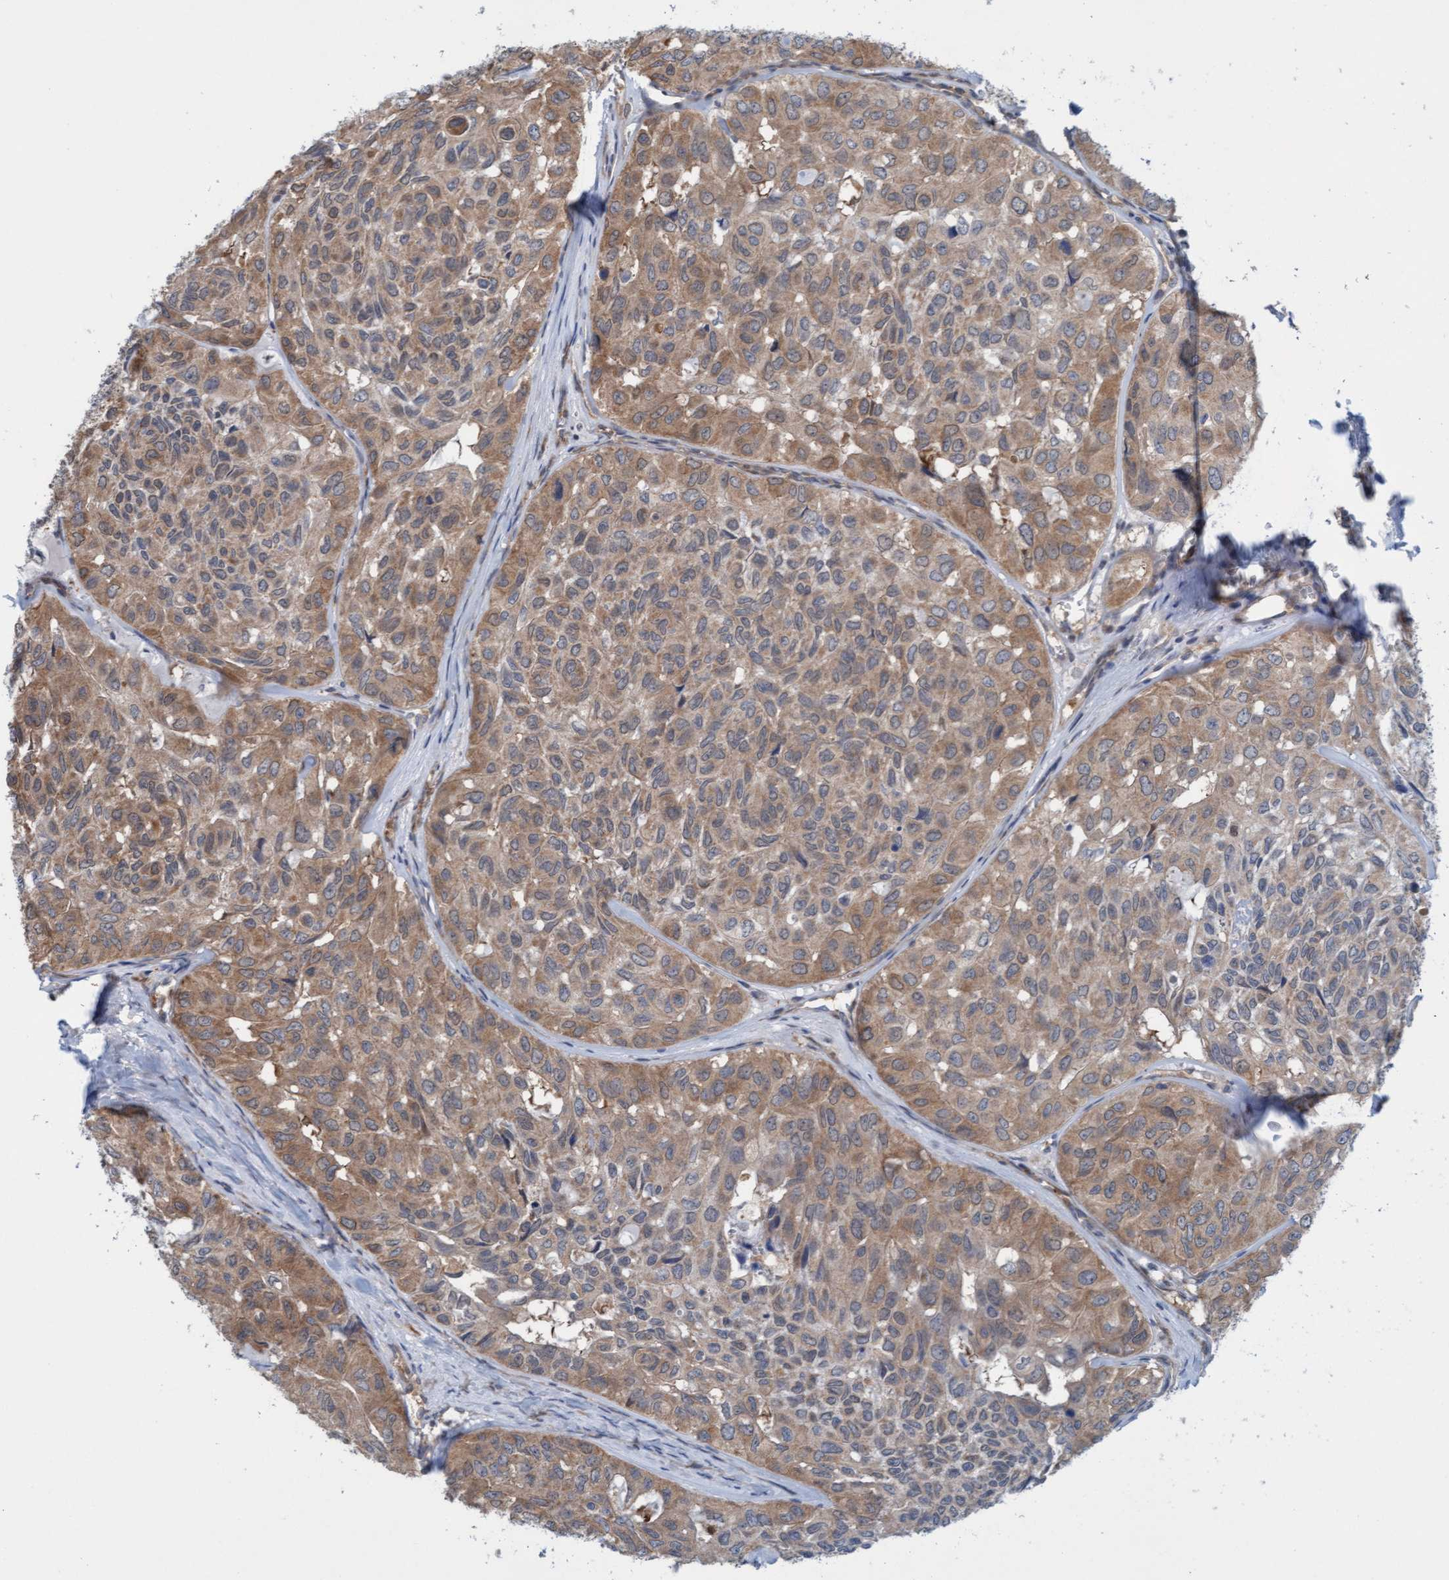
{"staining": {"intensity": "weak", "quantity": ">75%", "location": "cytoplasmic/membranous"}, "tissue": "head and neck cancer", "cell_type": "Tumor cells", "image_type": "cancer", "snomed": [{"axis": "morphology", "description": "Adenocarcinoma, NOS"}, {"axis": "topography", "description": "Salivary gland, NOS"}, {"axis": "topography", "description": "Head-Neck"}], "caption": "This photomicrograph demonstrates immunohistochemistry staining of human head and neck cancer (adenocarcinoma), with low weak cytoplasmic/membranous positivity in about >75% of tumor cells.", "gene": "KLHL25", "patient": {"sex": "female", "age": 76}}